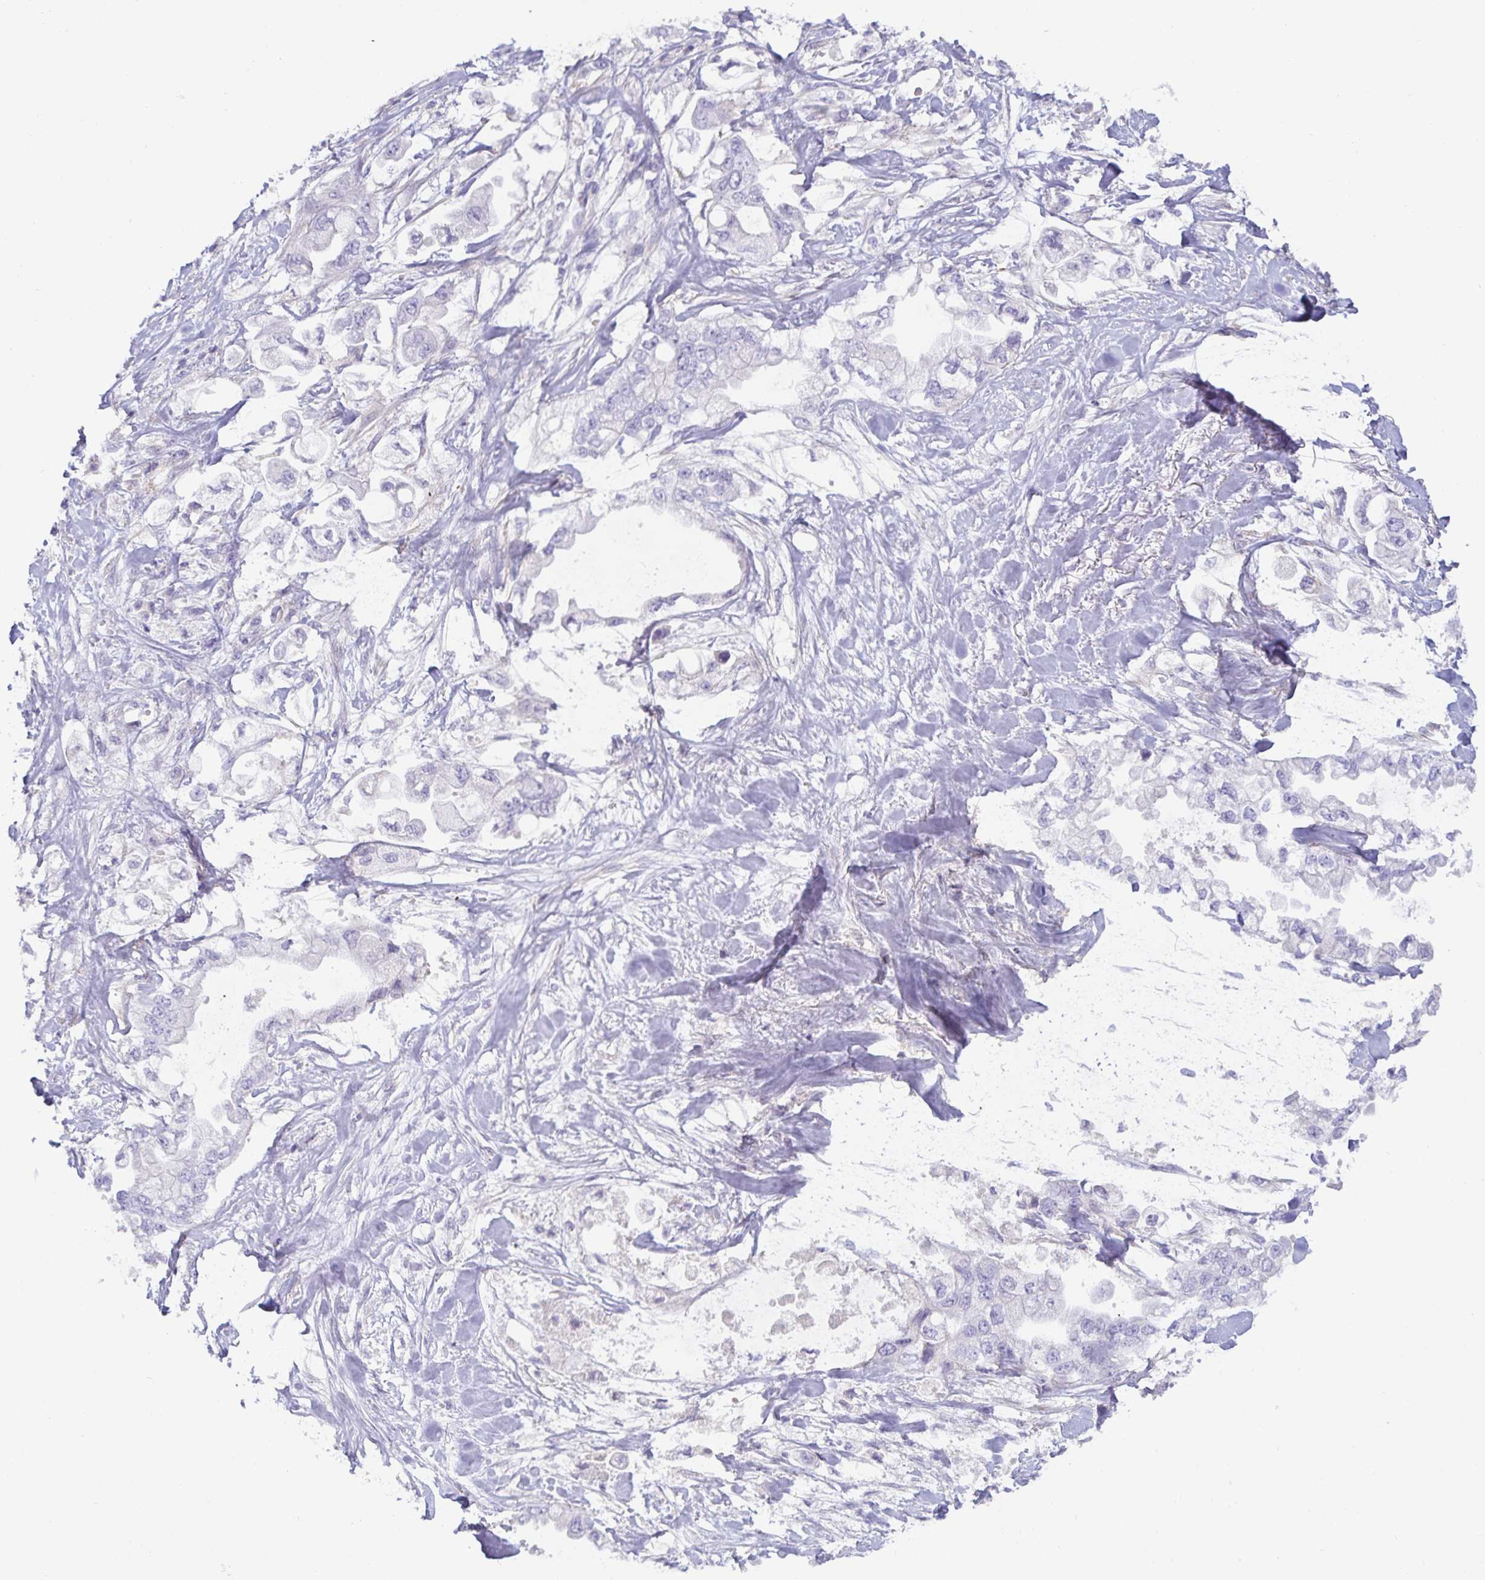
{"staining": {"intensity": "negative", "quantity": "none", "location": "none"}, "tissue": "stomach cancer", "cell_type": "Tumor cells", "image_type": "cancer", "snomed": [{"axis": "morphology", "description": "Adenocarcinoma, NOS"}, {"axis": "topography", "description": "Stomach"}], "caption": "Tumor cells show no significant protein expression in stomach adenocarcinoma. Nuclei are stained in blue.", "gene": "SPAG4", "patient": {"sex": "male", "age": 62}}